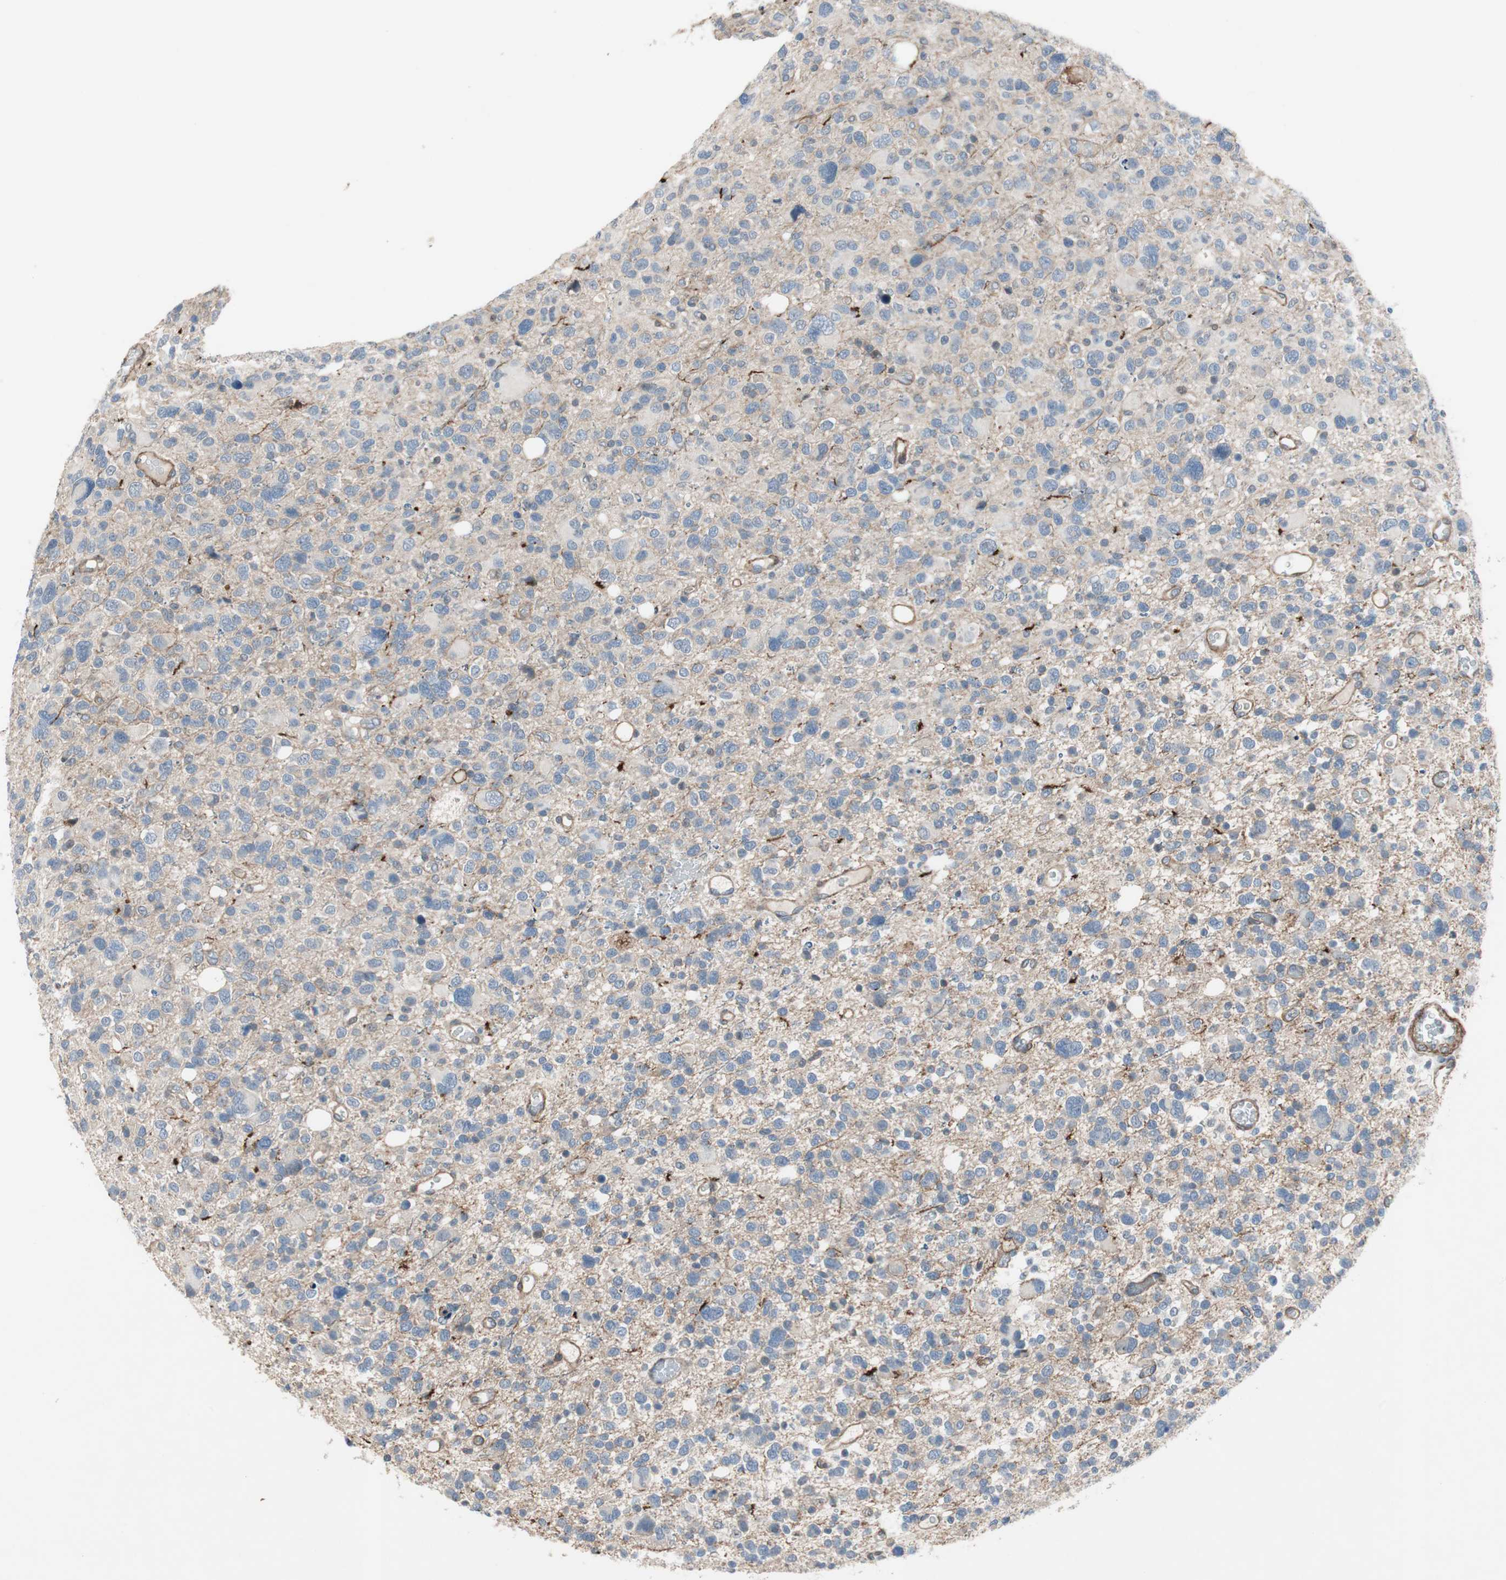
{"staining": {"intensity": "negative", "quantity": "none", "location": "none"}, "tissue": "glioma", "cell_type": "Tumor cells", "image_type": "cancer", "snomed": [{"axis": "morphology", "description": "Glioma, malignant, High grade"}, {"axis": "topography", "description": "Brain"}], "caption": "A high-resolution histopathology image shows IHC staining of malignant high-grade glioma, which exhibits no significant positivity in tumor cells.", "gene": "GRHL1", "patient": {"sex": "male", "age": 48}}